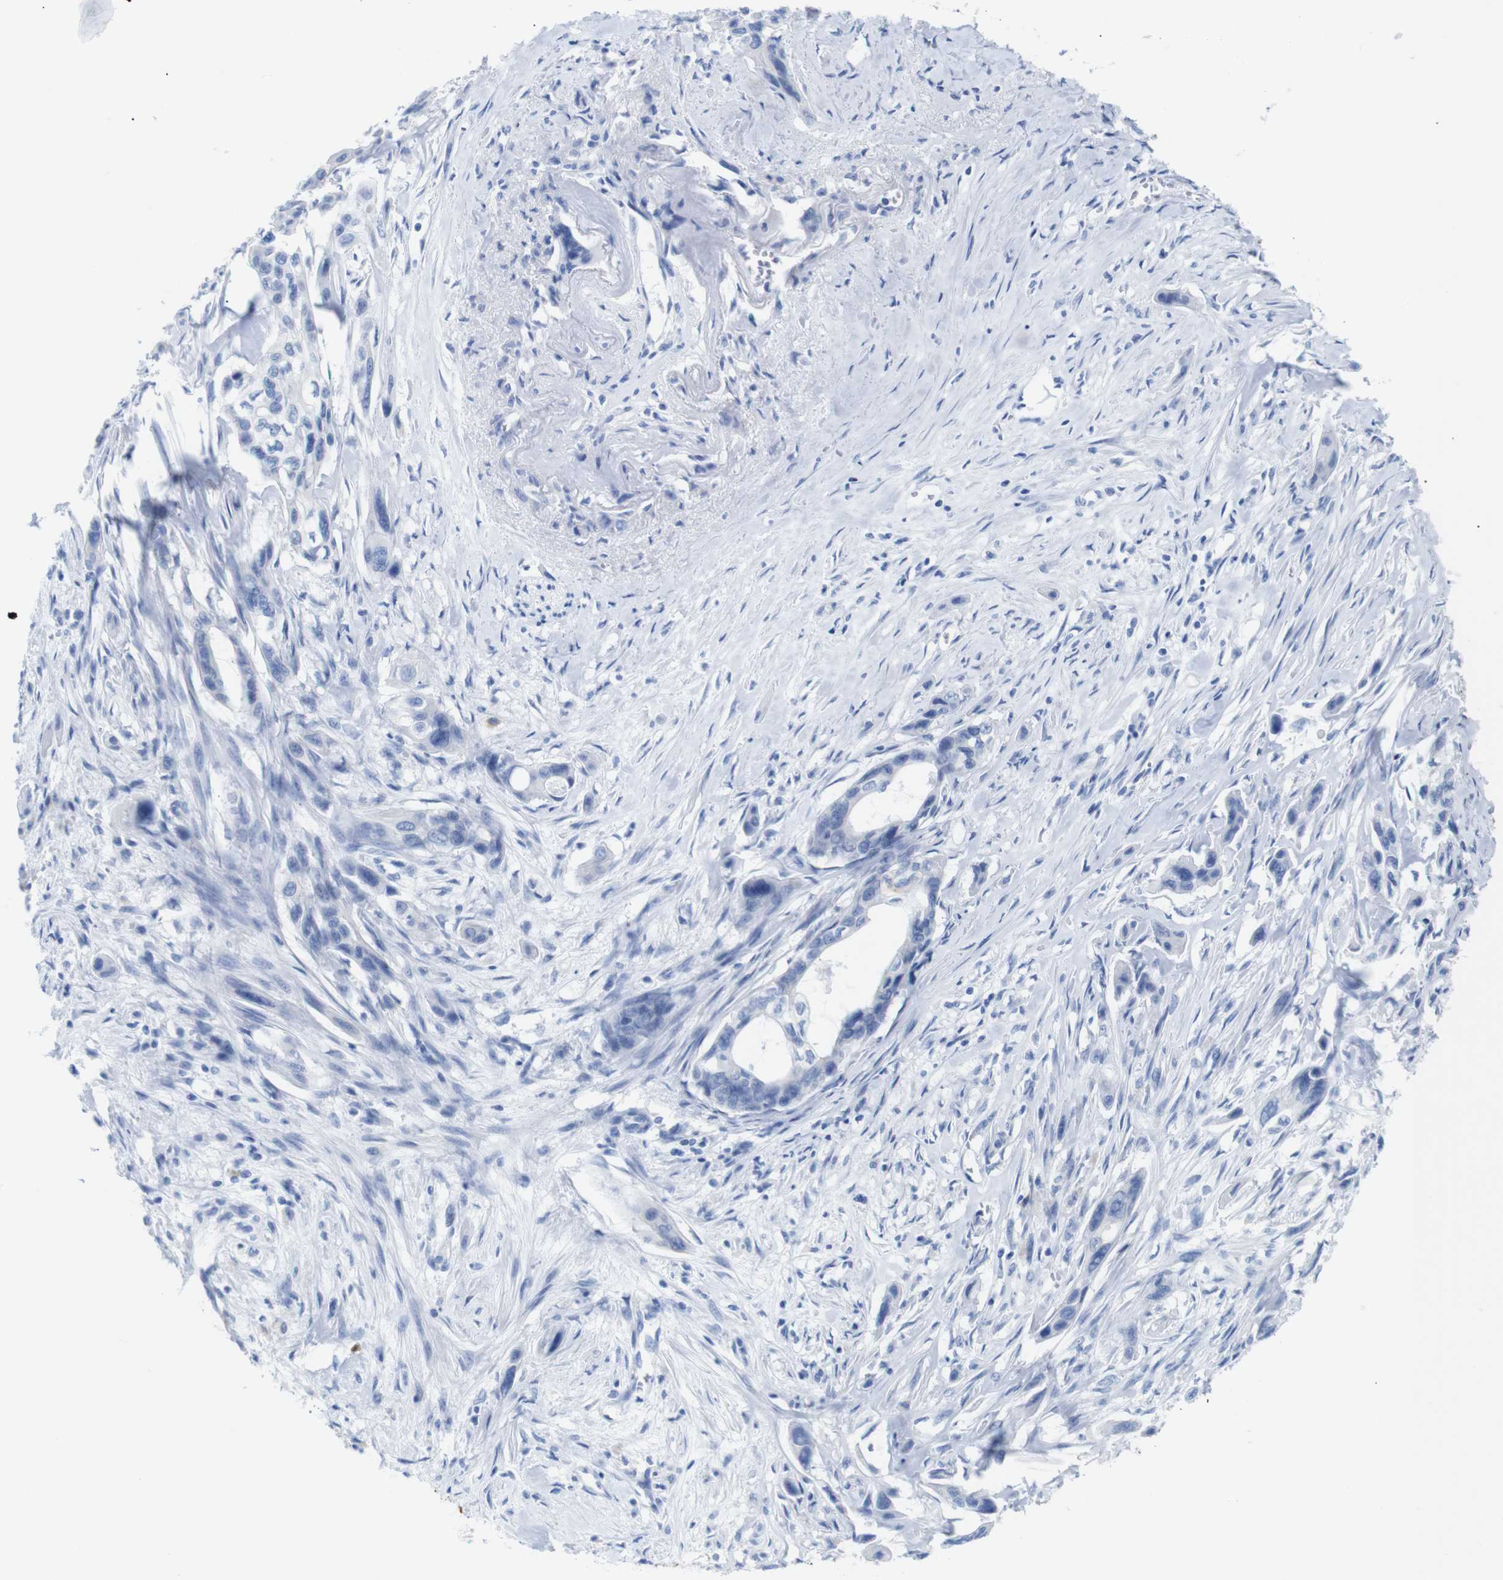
{"staining": {"intensity": "negative", "quantity": "none", "location": "none"}, "tissue": "pancreatic cancer", "cell_type": "Tumor cells", "image_type": "cancer", "snomed": [{"axis": "morphology", "description": "Adenocarcinoma, NOS"}, {"axis": "topography", "description": "Pancreas"}], "caption": "Immunohistochemical staining of human pancreatic cancer (adenocarcinoma) shows no significant expression in tumor cells.", "gene": "ERVMER34-1", "patient": {"sex": "male", "age": 73}}